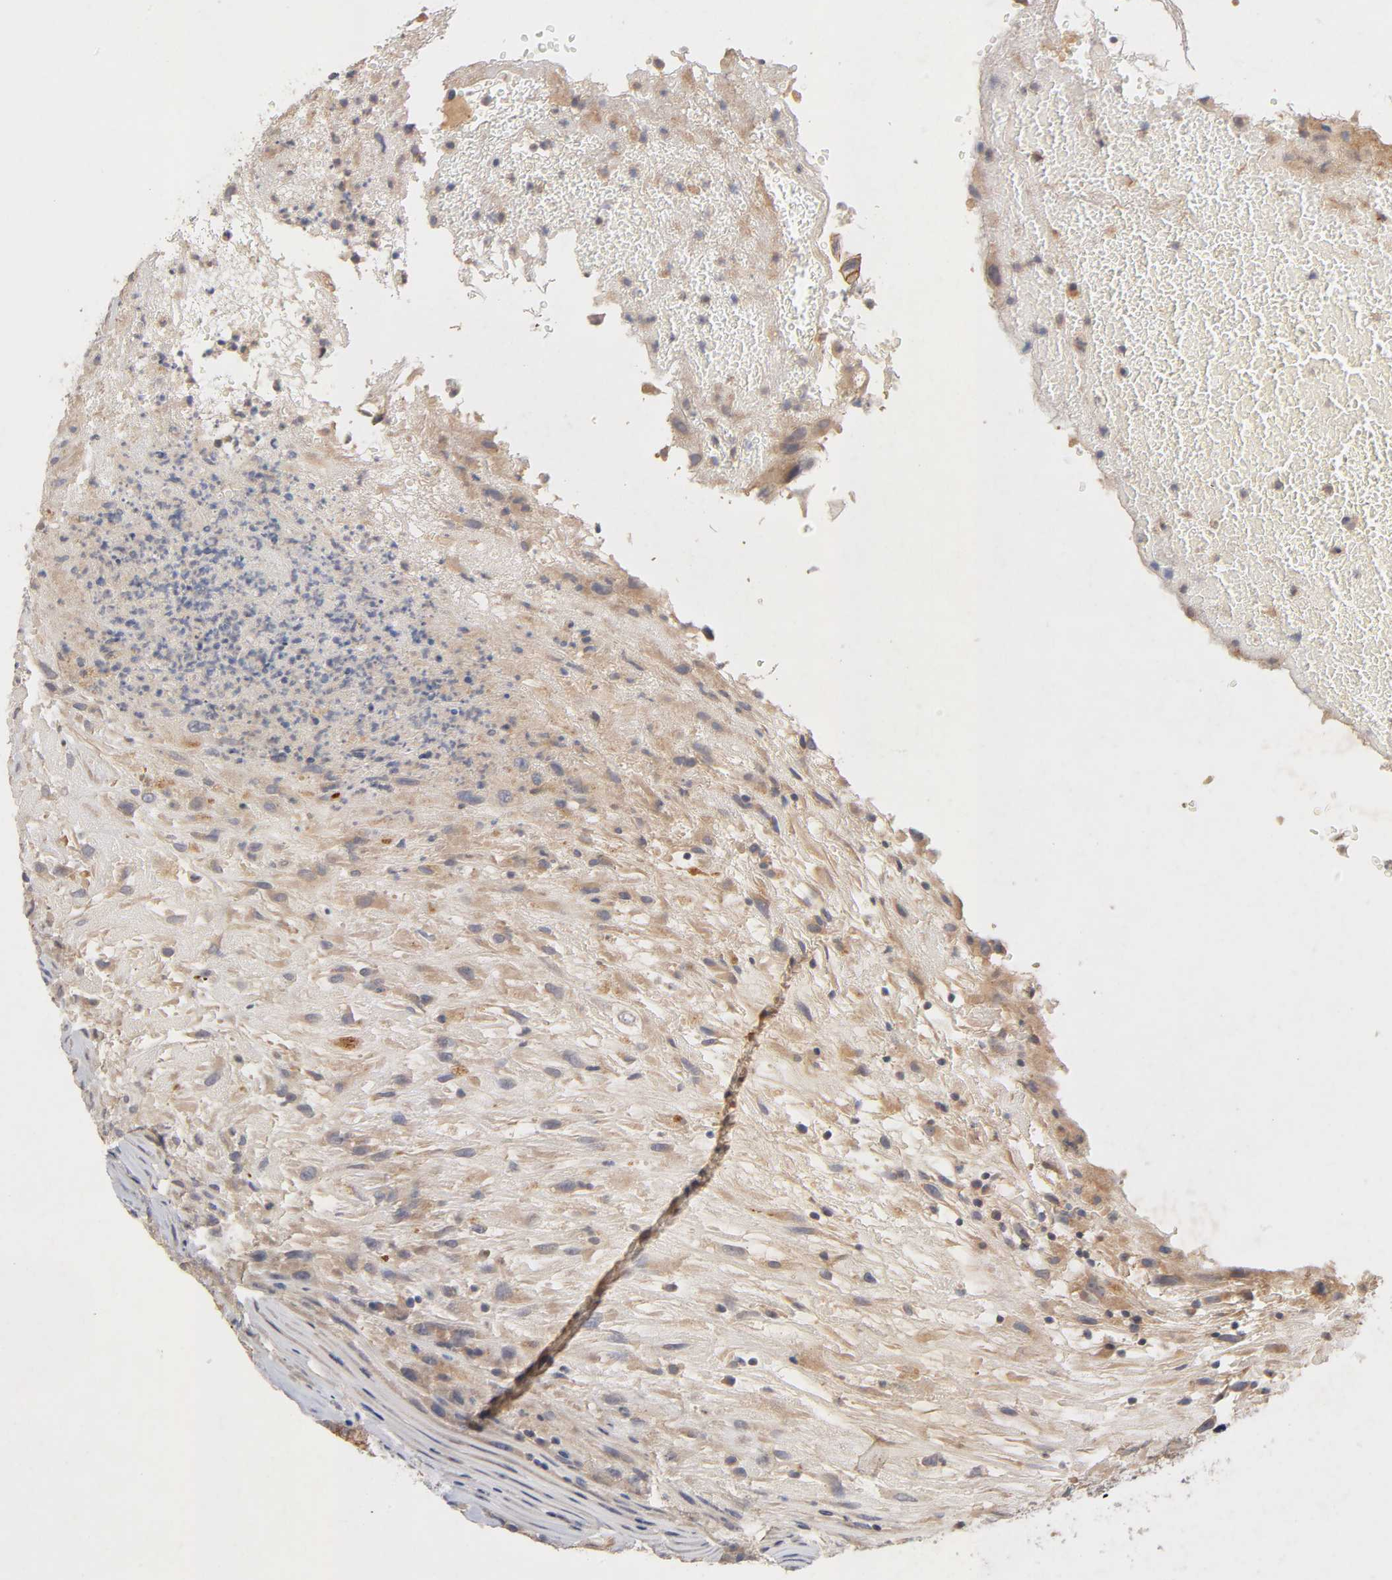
{"staining": {"intensity": "weak", "quantity": ">75%", "location": "cytoplasmic/membranous"}, "tissue": "urothelial cancer", "cell_type": "Tumor cells", "image_type": "cancer", "snomed": [{"axis": "morphology", "description": "Urothelial carcinoma, High grade"}, {"axis": "topography", "description": "Urinary bladder"}], "caption": "High-grade urothelial carcinoma was stained to show a protein in brown. There is low levels of weak cytoplasmic/membranous expression in about >75% of tumor cells.", "gene": "PDZD11", "patient": {"sex": "male", "age": 66}}